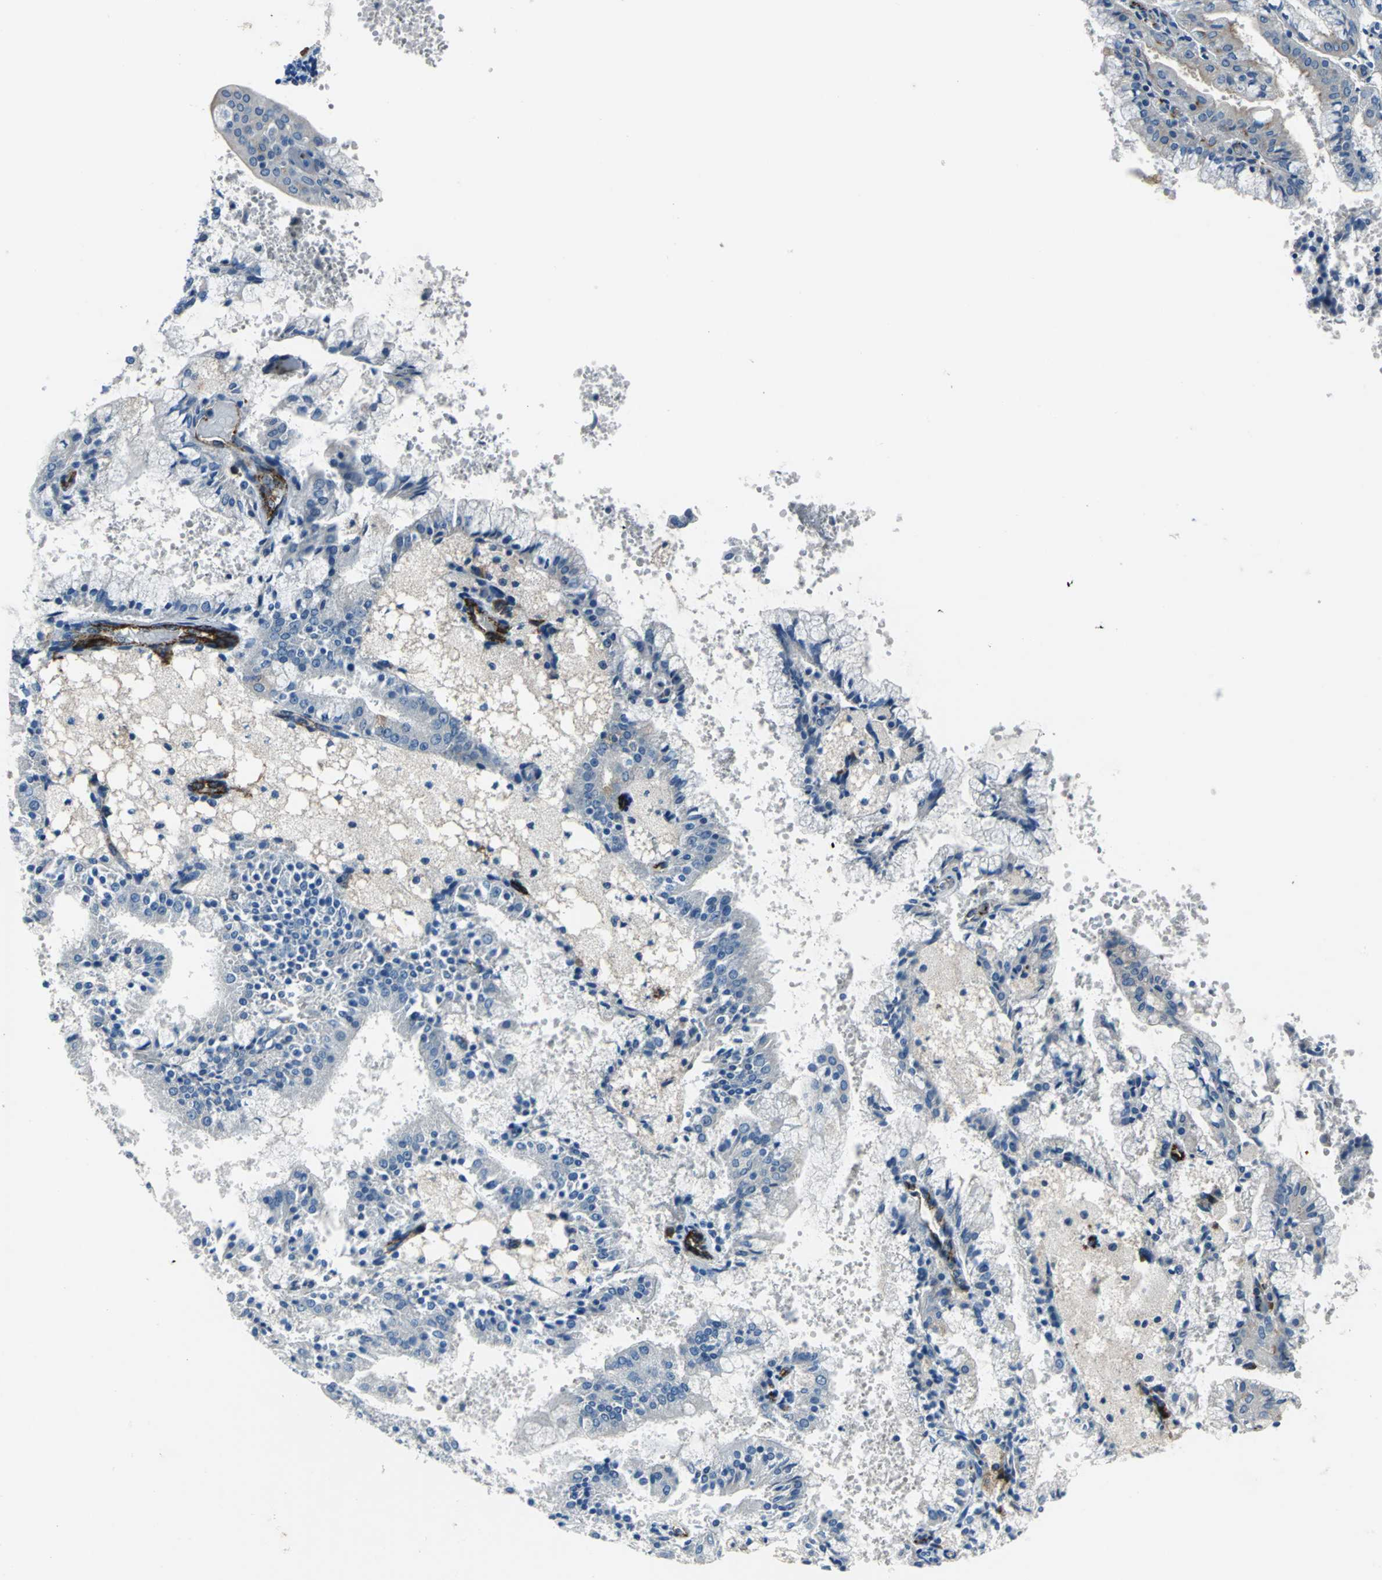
{"staining": {"intensity": "moderate", "quantity": "<25%", "location": "cytoplasmic/membranous"}, "tissue": "endometrial cancer", "cell_type": "Tumor cells", "image_type": "cancer", "snomed": [{"axis": "morphology", "description": "Adenocarcinoma, NOS"}, {"axis": "topography", "description": "Endometrium"}], "caption": "A photomicrograph of adenocarcinoma (endometrial) stained for a protein reveals moderate cytoplasmic/membranous brown staining in tumor cells. (Stains: DAB in brown, nuclei in blue, Microscopy: brightfield microscopy at high magnification).", "gene": "SELP", "patient": {"sex": "female", "age": 63}}